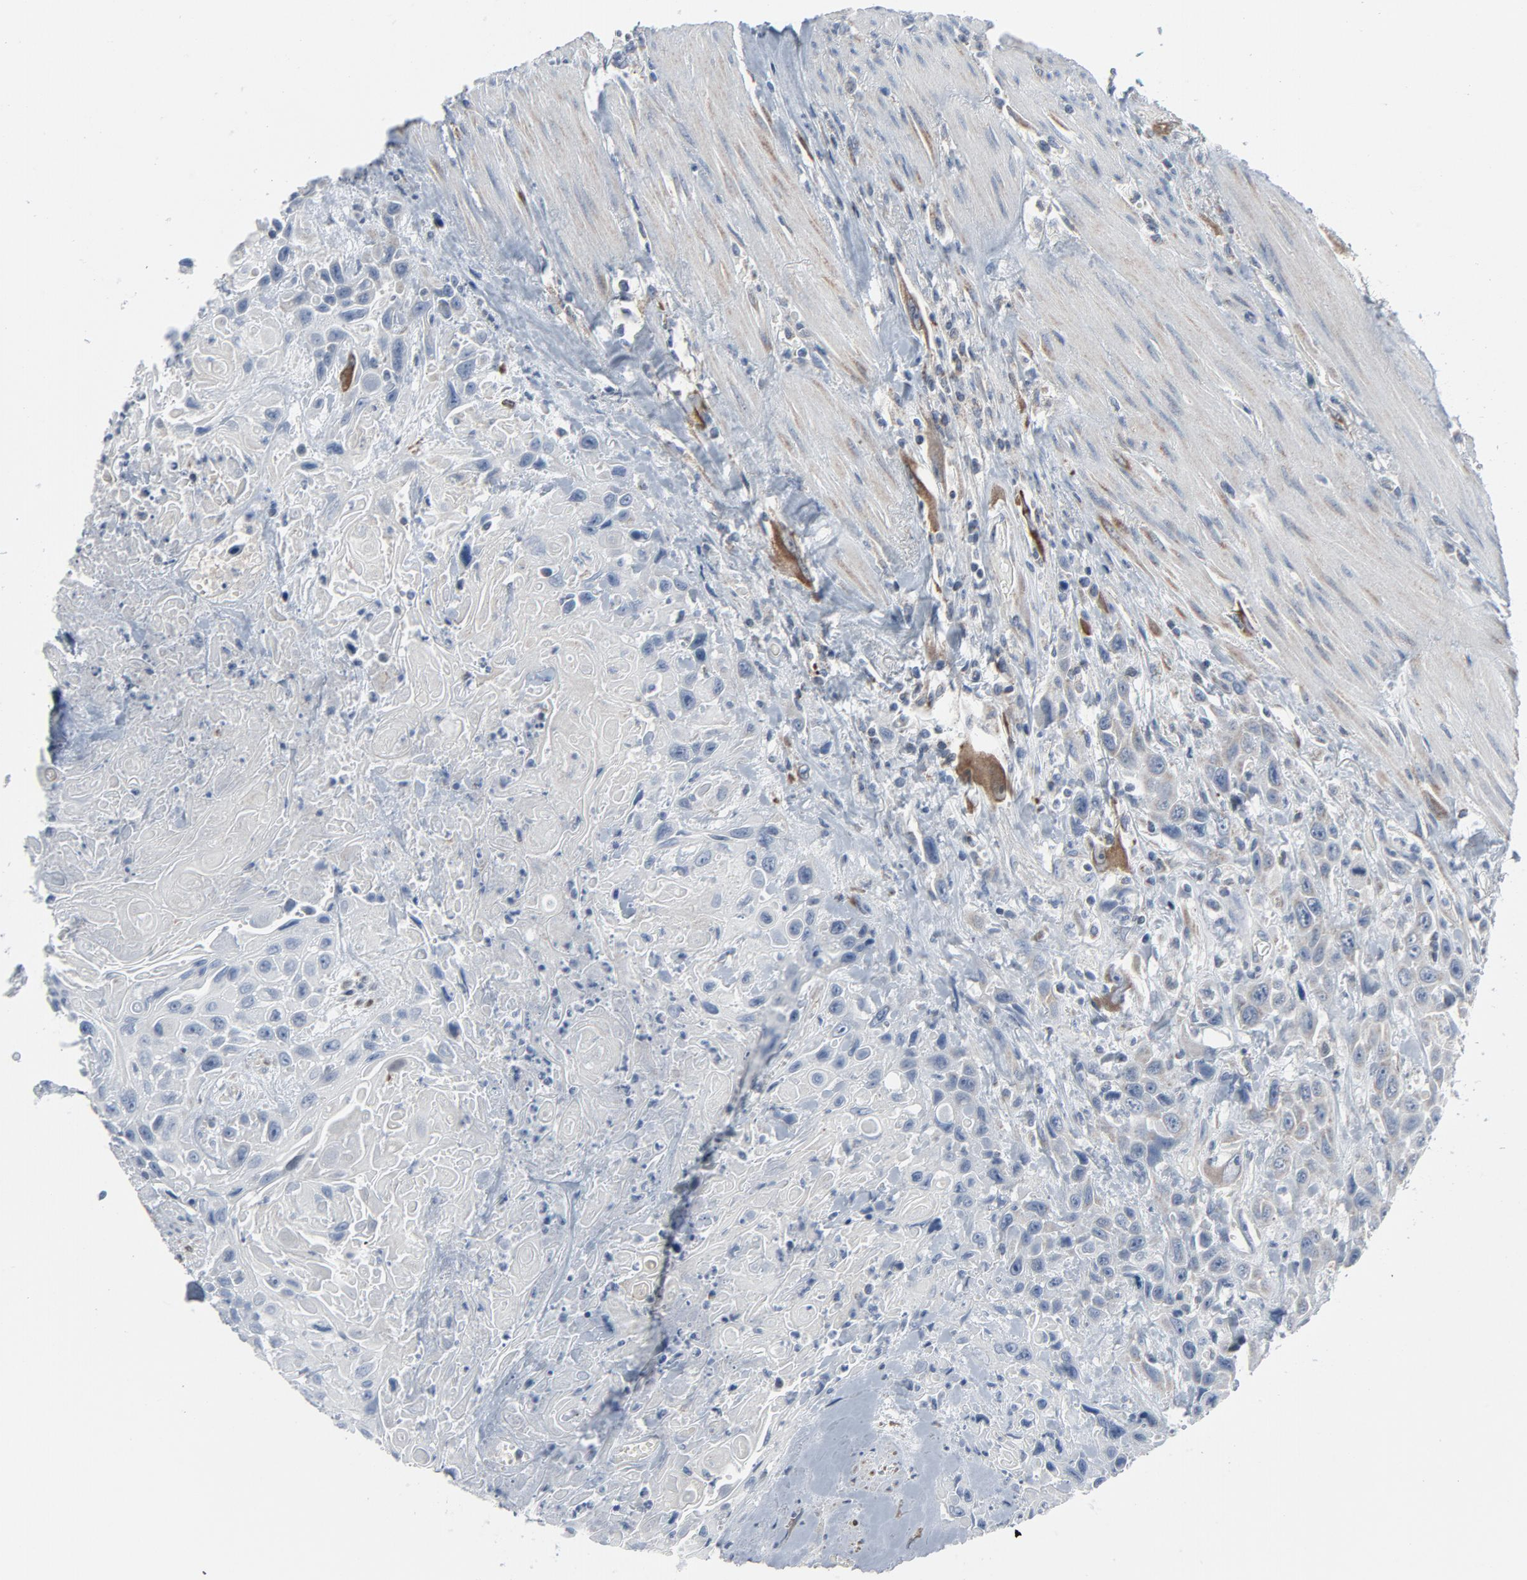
{"staining": {"intensity": "negative", "quantity": "none", "location": "none"}, "tissue": "urothelial cancer", "cell_type": "Tumor cells", "image_type": "cancer", "snomed": [{"axis": "morphology", "description": "Urothelial carcinoma, High grade"}, {"axis": "topography", "description": "Urinary bladder"}], "caption": "Photomicrograph shows no significant protein expression in tumor cells of urothelial carcinoma (high-grade).", "gene": "GPX2", "patient": {"sex": "female", "age": 84}}